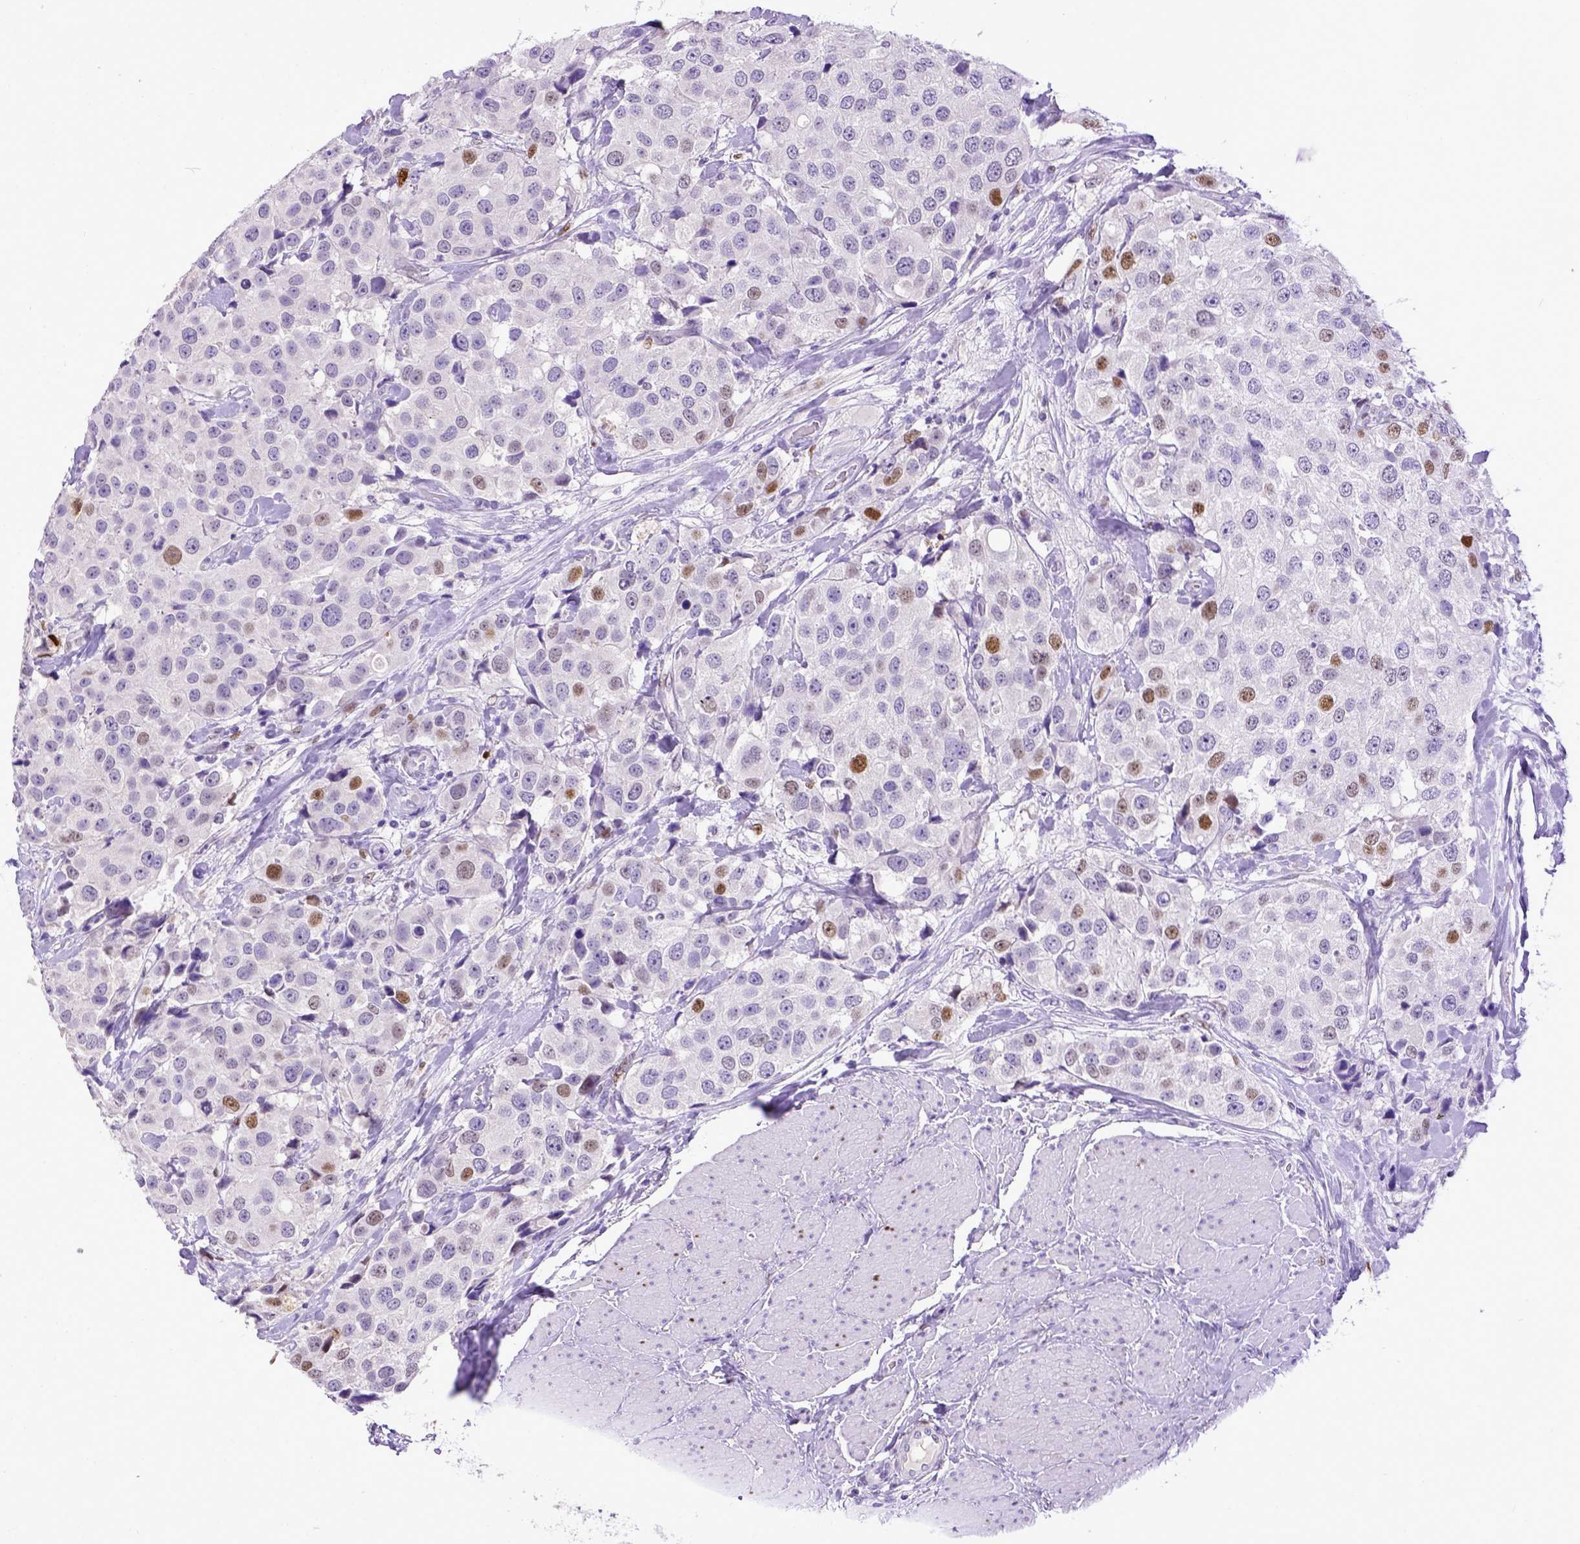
{"staining": {"intensity": "moderate", "quantity": "<25%", "location": "nuclear"}, "tissue": "urothelial cancer", "cell_type": "Tumor cells", "image_type": "cancer", "snomed": [{"axis": "morphology", "description": "Urothelial carcinoma, High grade"}, {"axis": "topography", "description": "Urinary bladder"}], "caption": "DAB (3,3'-diaminobenzidine) immunohistochemical staining of urothelial carcinoma (high-grade) demonstrates moderate nuclear protein positivity in approximately <25% of tumor cells.", "gene": "CDKN1A", "patient": {"sex": "female", "age": 64}}